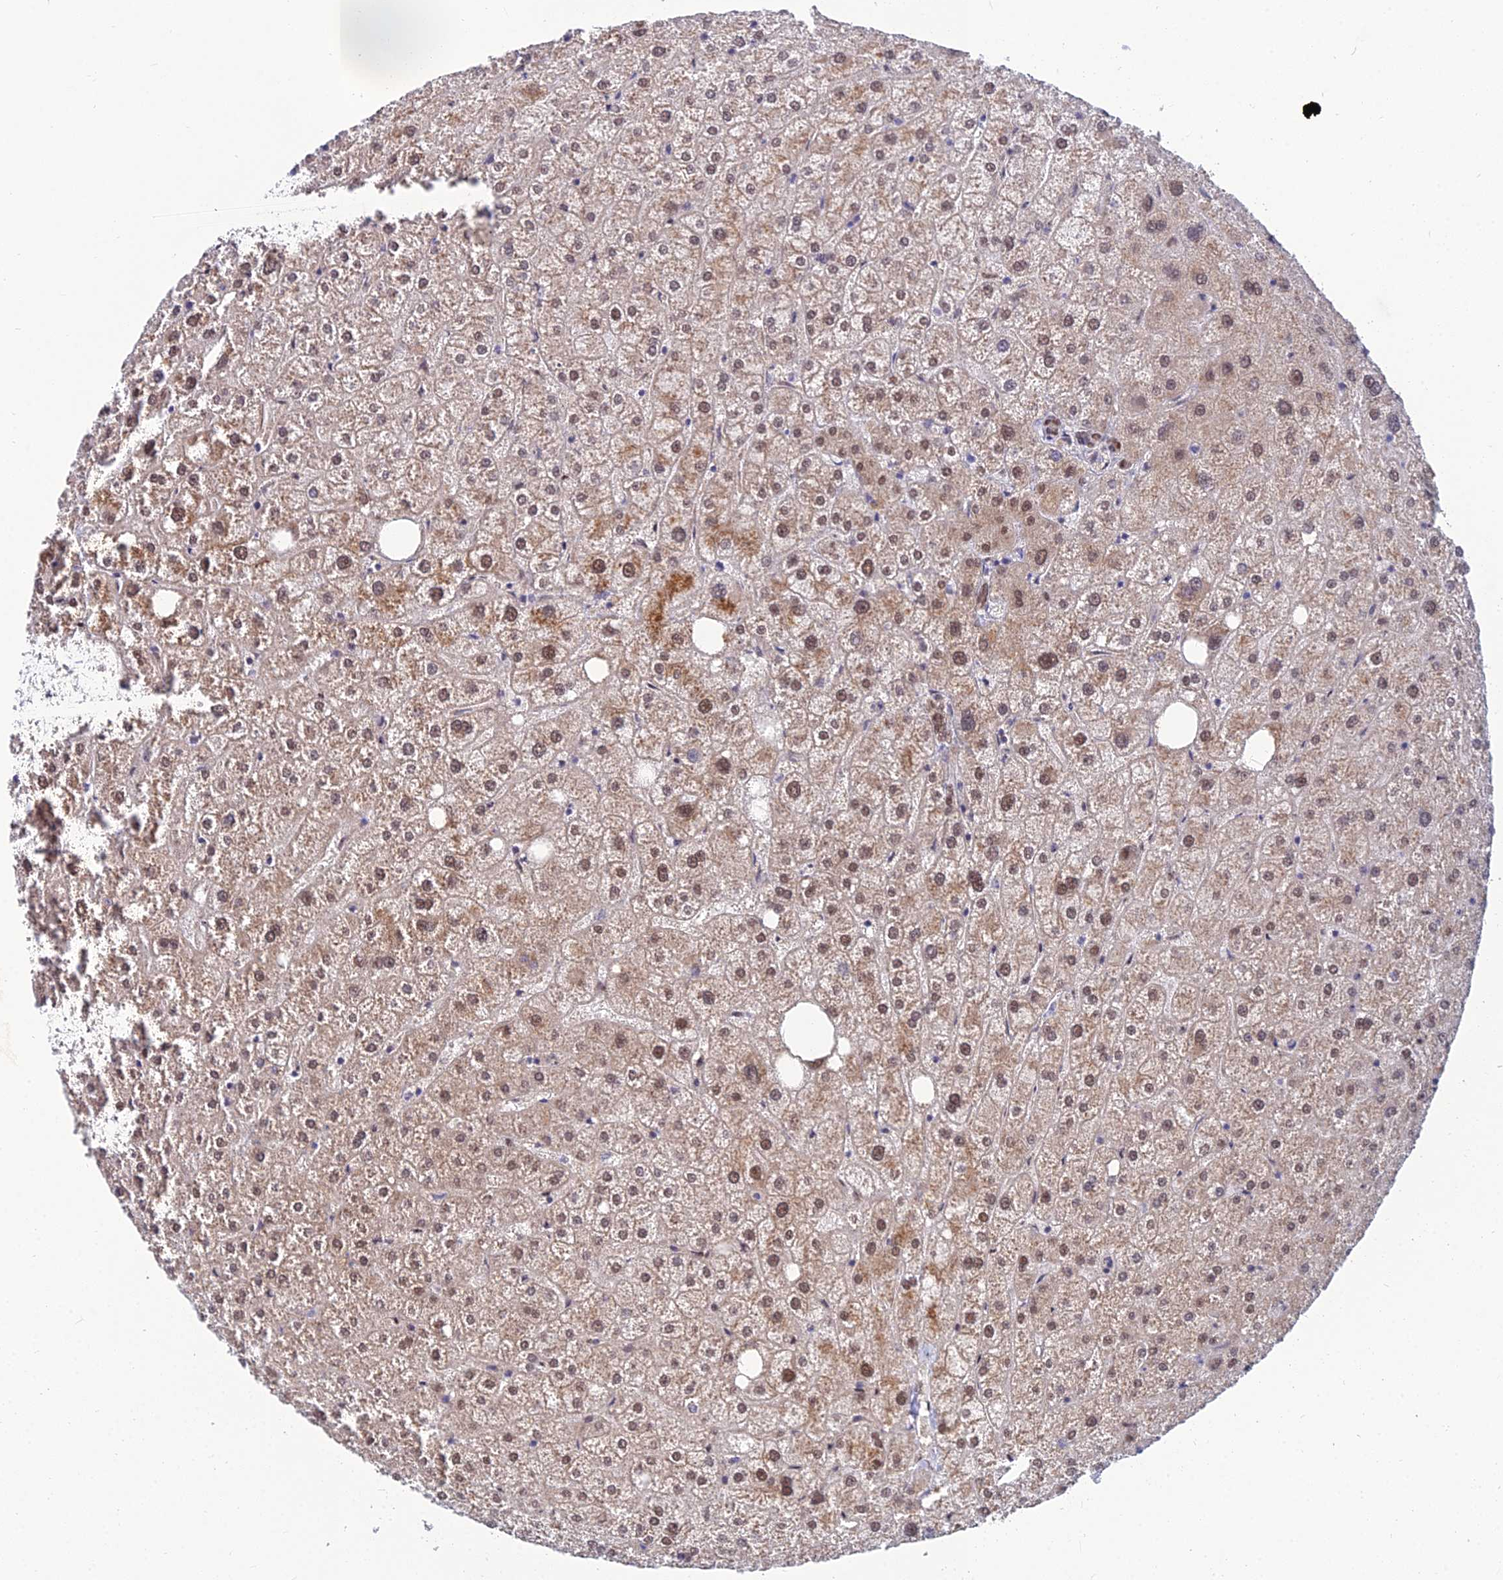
{"staining": {"intensity": "strong", "quantity": "25%-75%", "location": "nuclear"}, "tissue": "liver", "cell_type": "Cholangiocytes", "image_type": "normal", "snomed": [{"axis": "morphology", "description": "Normal tissue, NOS"}, {"axis": "topography", "description": "Liver"}], "caption": "IHC photomicrograph of unremarkable liver: human liver stained using IHC reveals high levels of strong protein expression localized specifically in the nuclear of cholangiocytes, appearing as a nuclear brown color.", "gene": "DNPEP", "patient": {"sex": "male", "age": 73}}